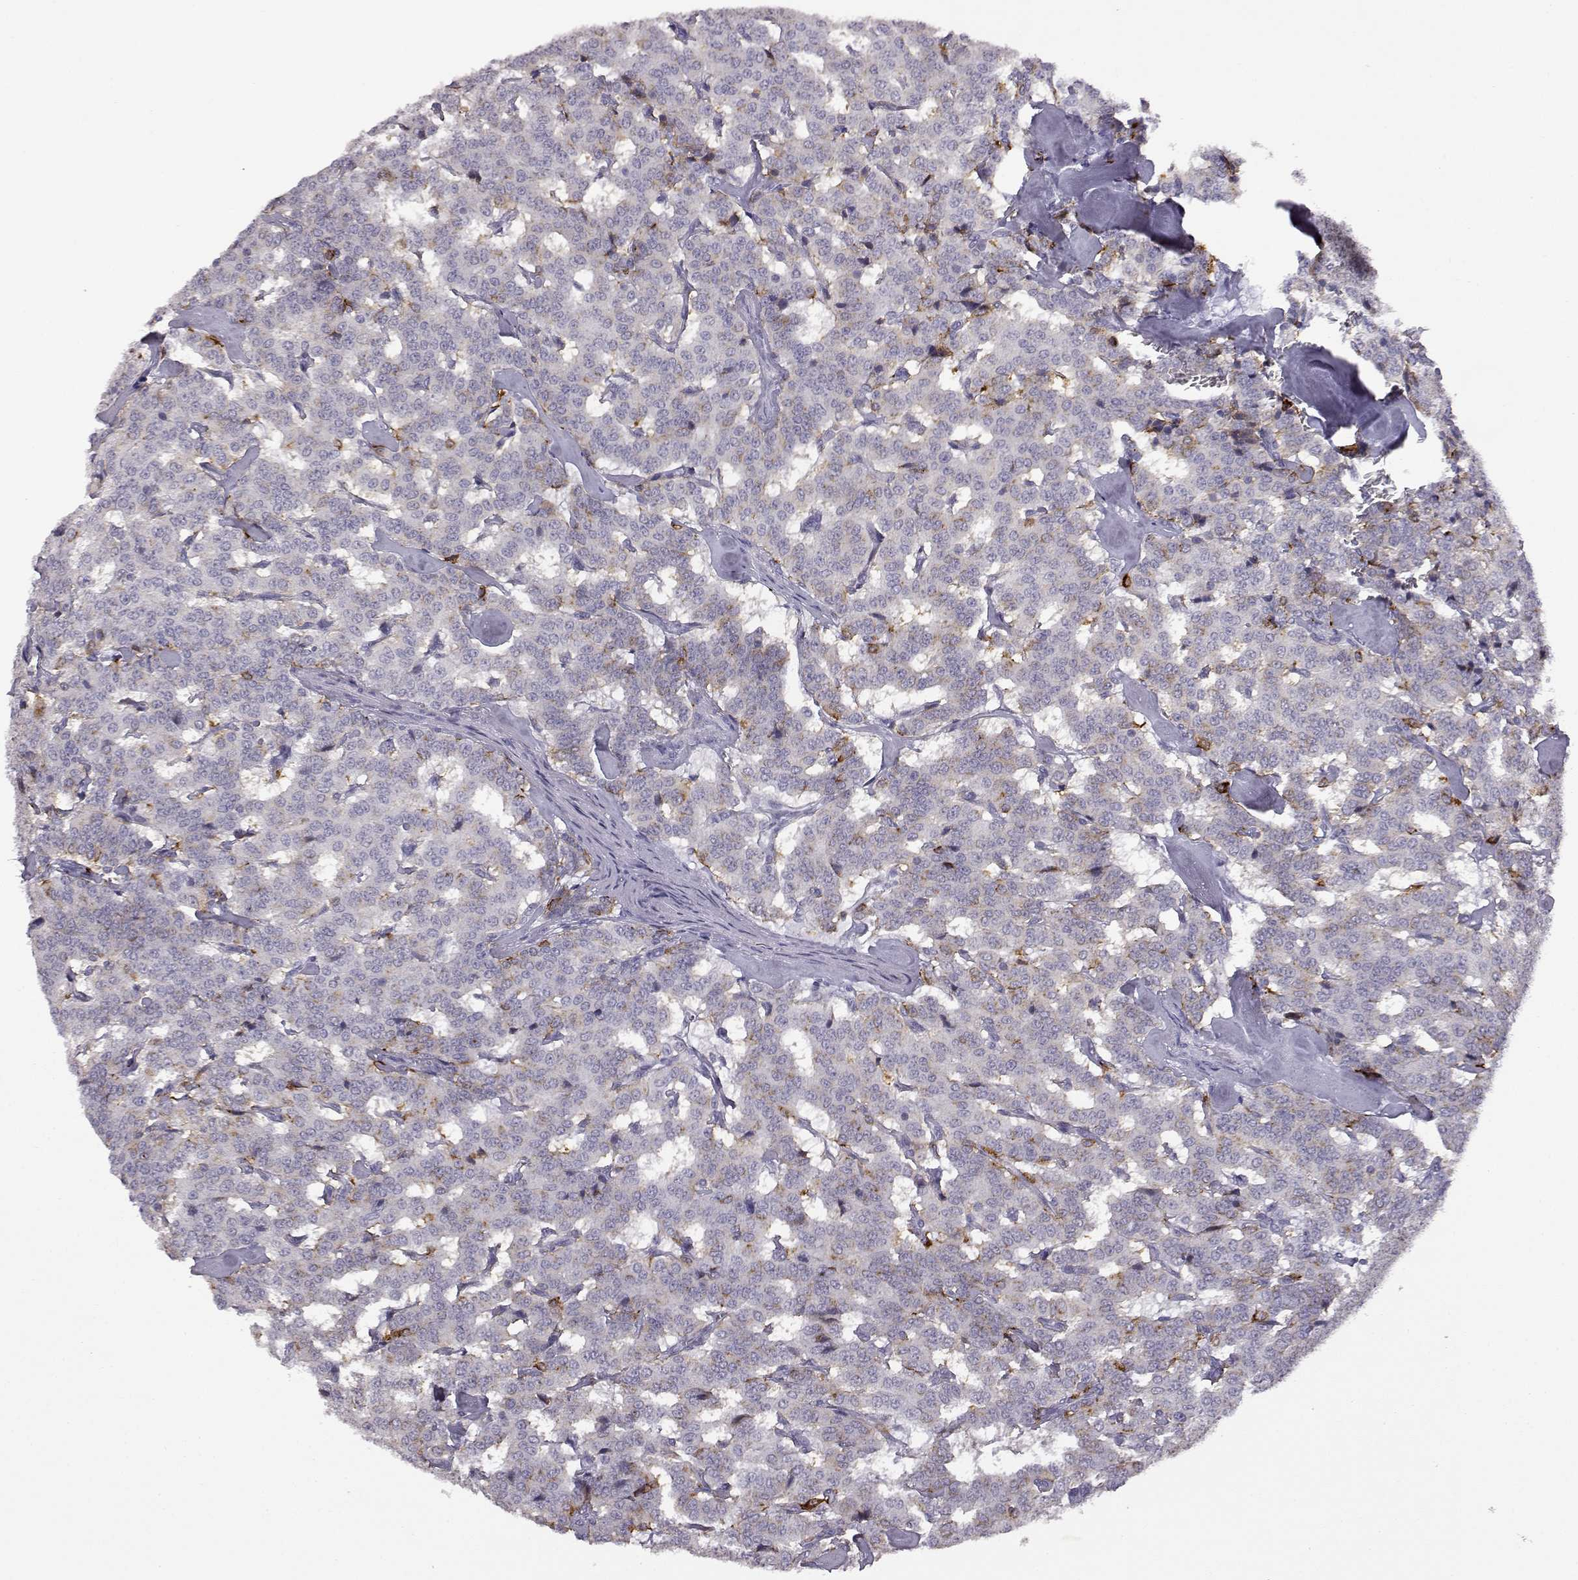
{"staining": {"intensity": "negative", "quantity": "none", "location": "none"}, "tissue": "carcinoid", "cell_type": "Tumor cells", "image_type": "cancer", "snomed": [{"axis": "morphology", "description": "Carcinoid, malignant, NOS"}, {"axis": "topography", "description": "Lung"}], "caption": "The photomicrograph shows no significant expression in tumor cells of carcinoid. Nuclei are stained in blue.", "gene": "VGF", "patient": {"sex": "female", "age": 46}}